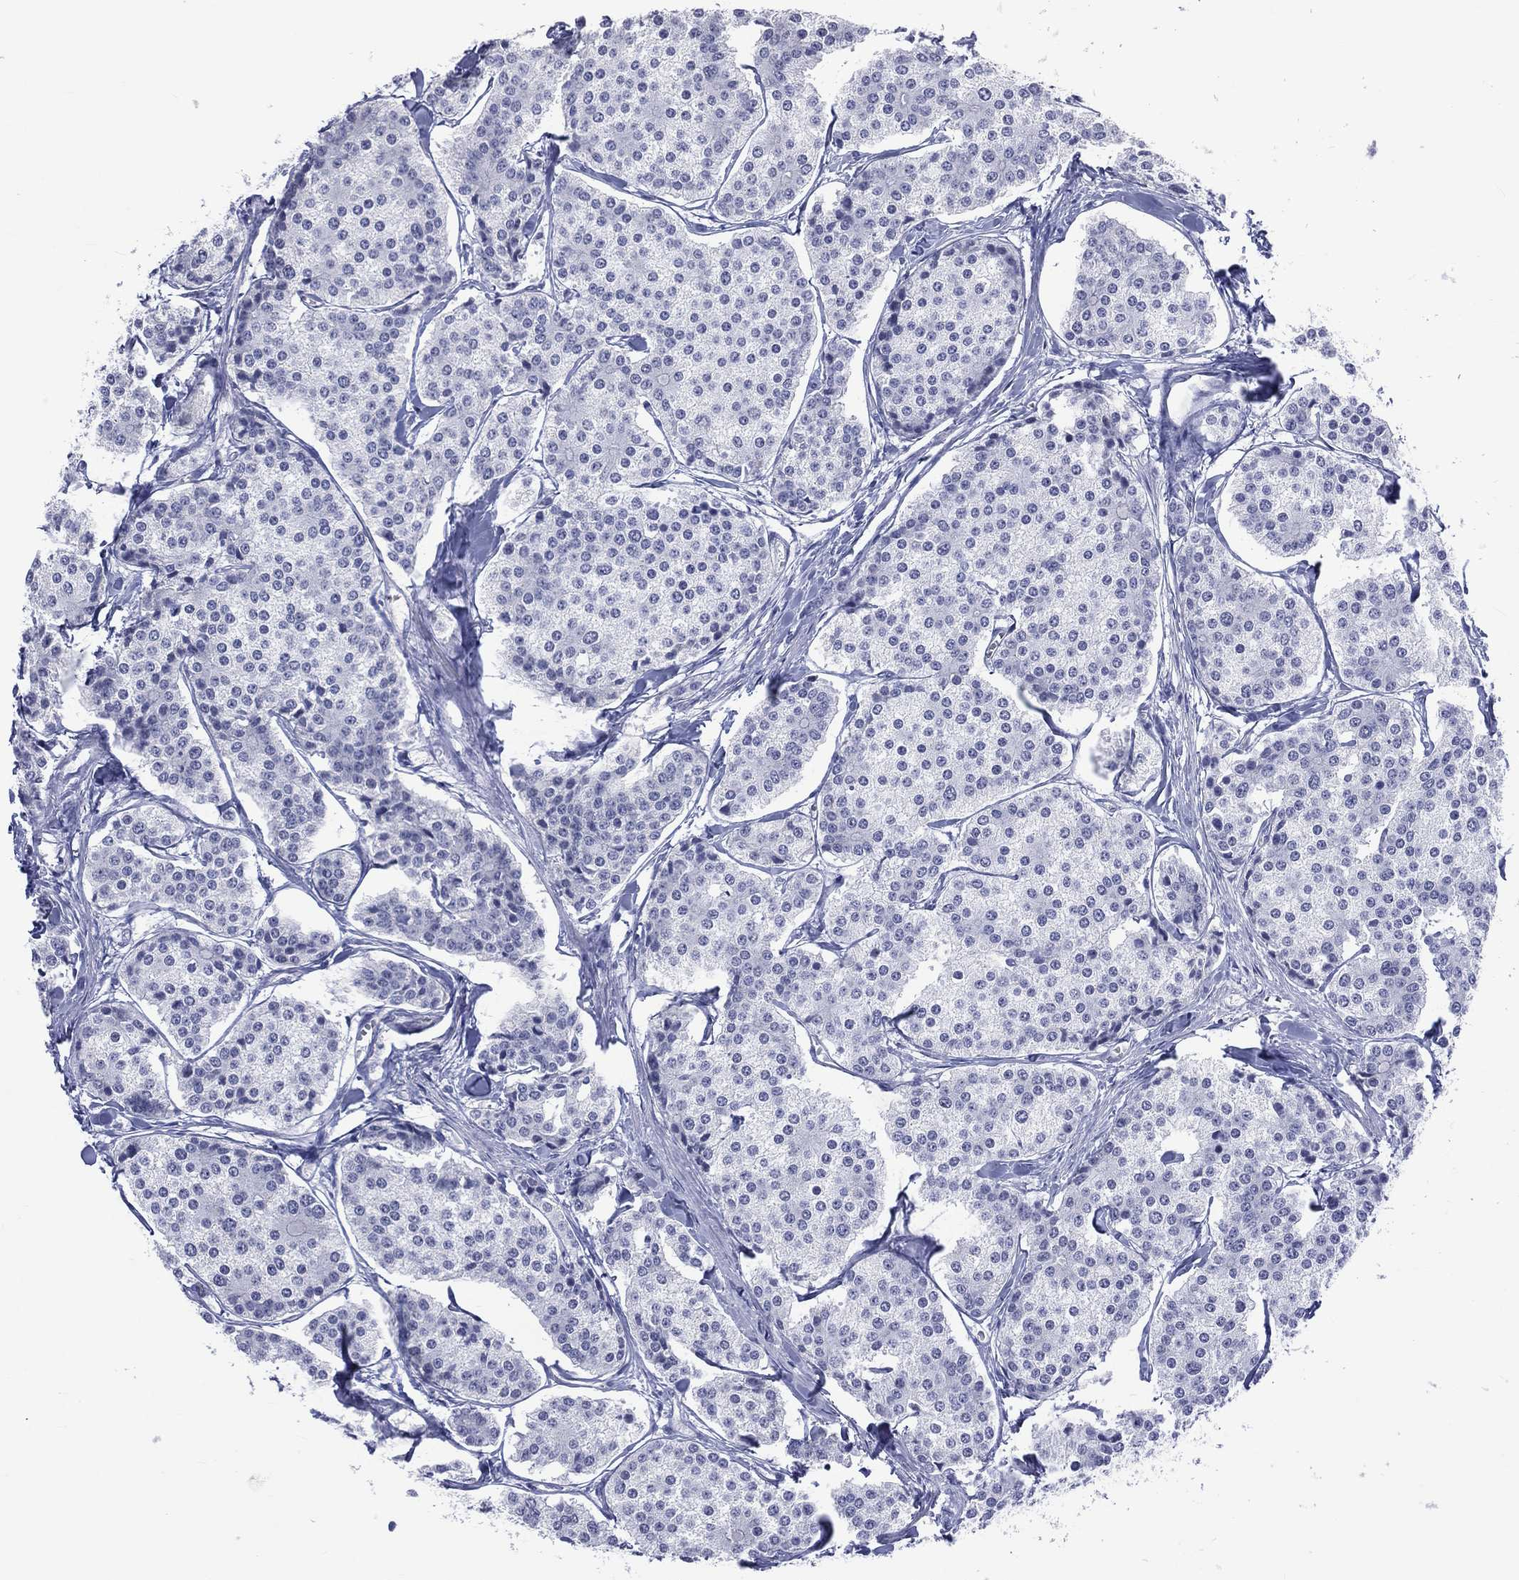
{"staining": {"intensity": "negative", "quantity": "none", "location": "none"}, "tissue": "carcinoid", "cell_type": "Tumor cells", "image_type": "cancer", "snomed": [{"axis": "morphology", "description": "Carcinoid, malignant, NOS"}, {"axis": "topography", "description": "Small intestine"}], "caption": "An IHC photomicrograph of carcinoid (malignant) is shown. There is no staining in tumor cells of carcinoid (malignant).", "gene": "SSX1", "patient": {"sex": "female", "age": 65}}